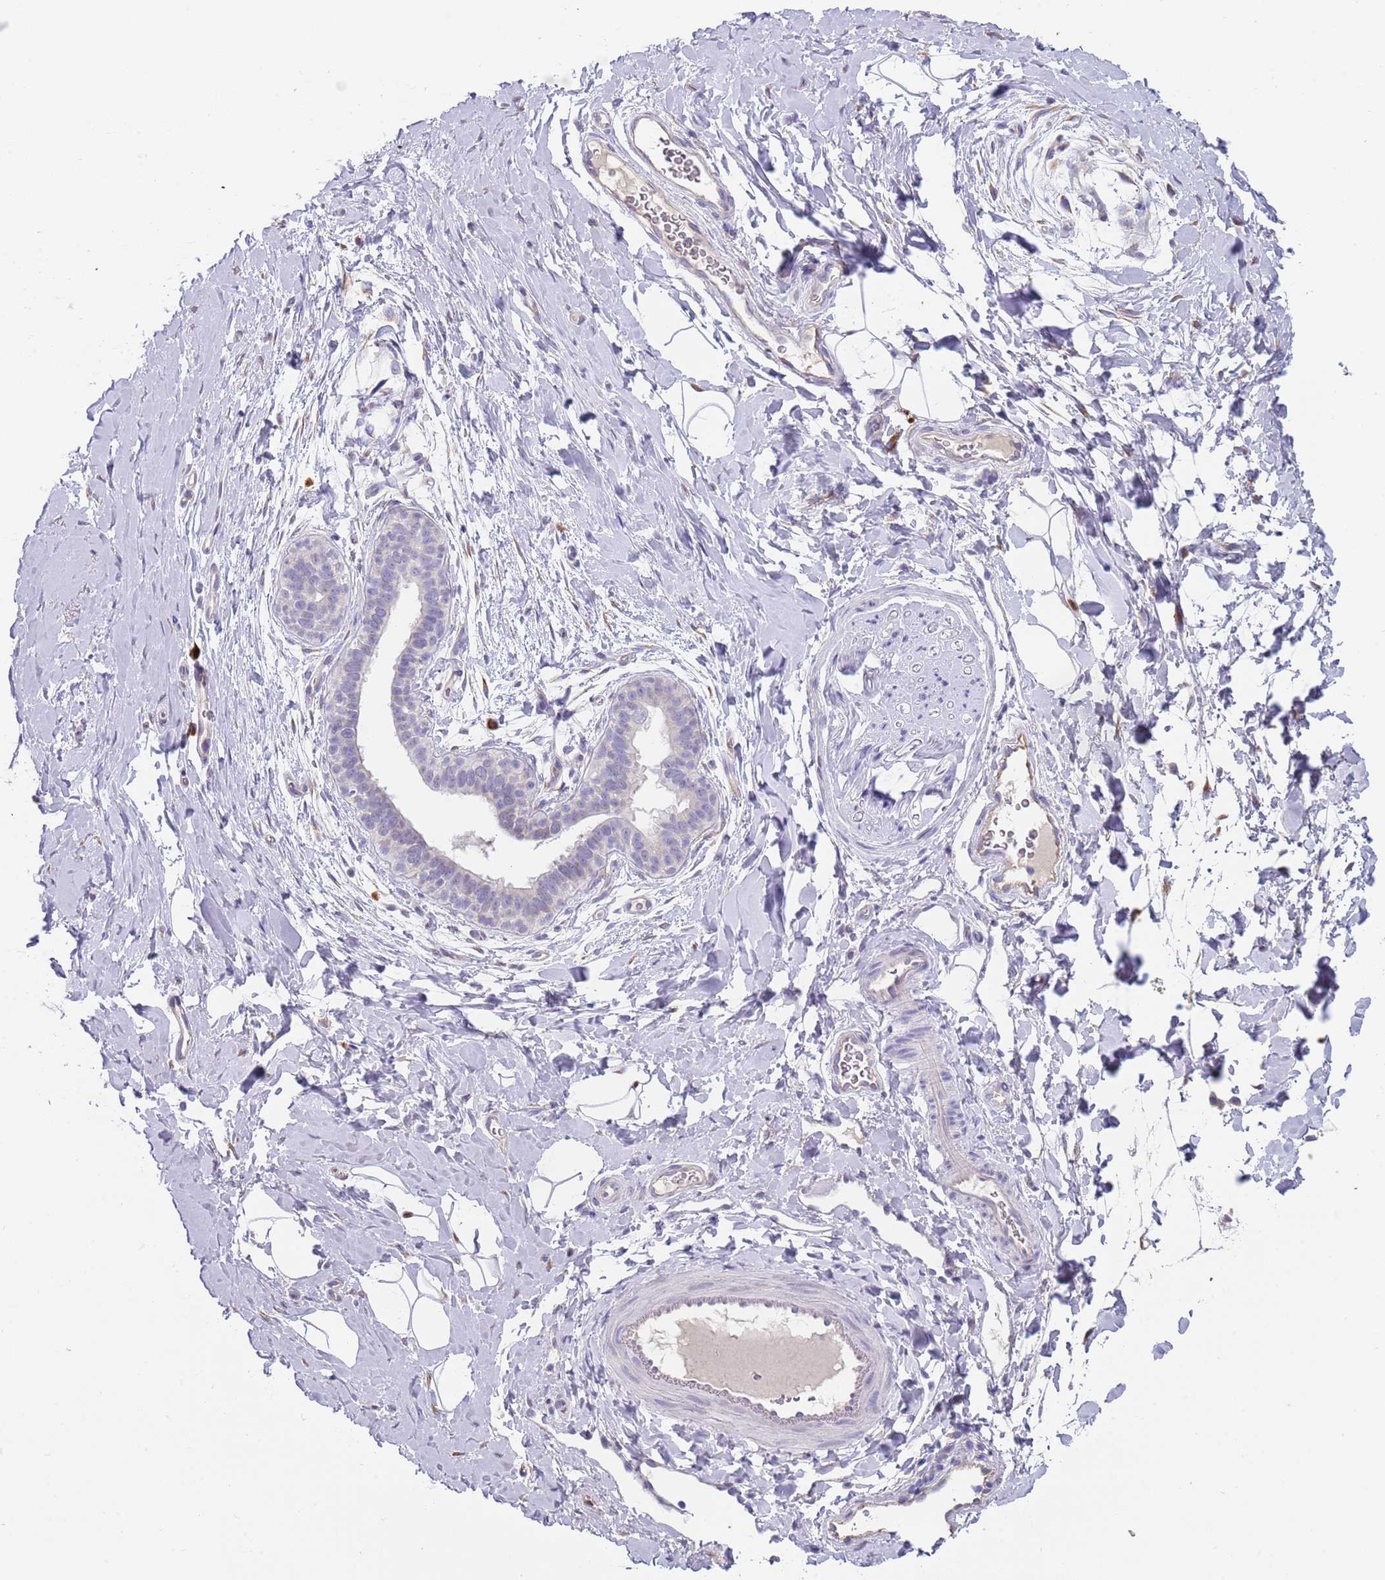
{"staining": {"intensity": "negative", "quantity": "none", "location": "none"}, "tissue": "adipose tissue", "cell_type": "Adipocytes", "image_type": "normal", "snomed": [{"axis": "morphology", "description": "Normal tissue, NOS"}, {"axis": "topography", "description": "Breast"}], "caption": "Adipose tissue was stained to show a protein in brown. There is no significant staining in adipocytes. Nuclei are stained in blue.", "gene": "TNRC6C", "patient": {"sex": "female", "age": 26}}